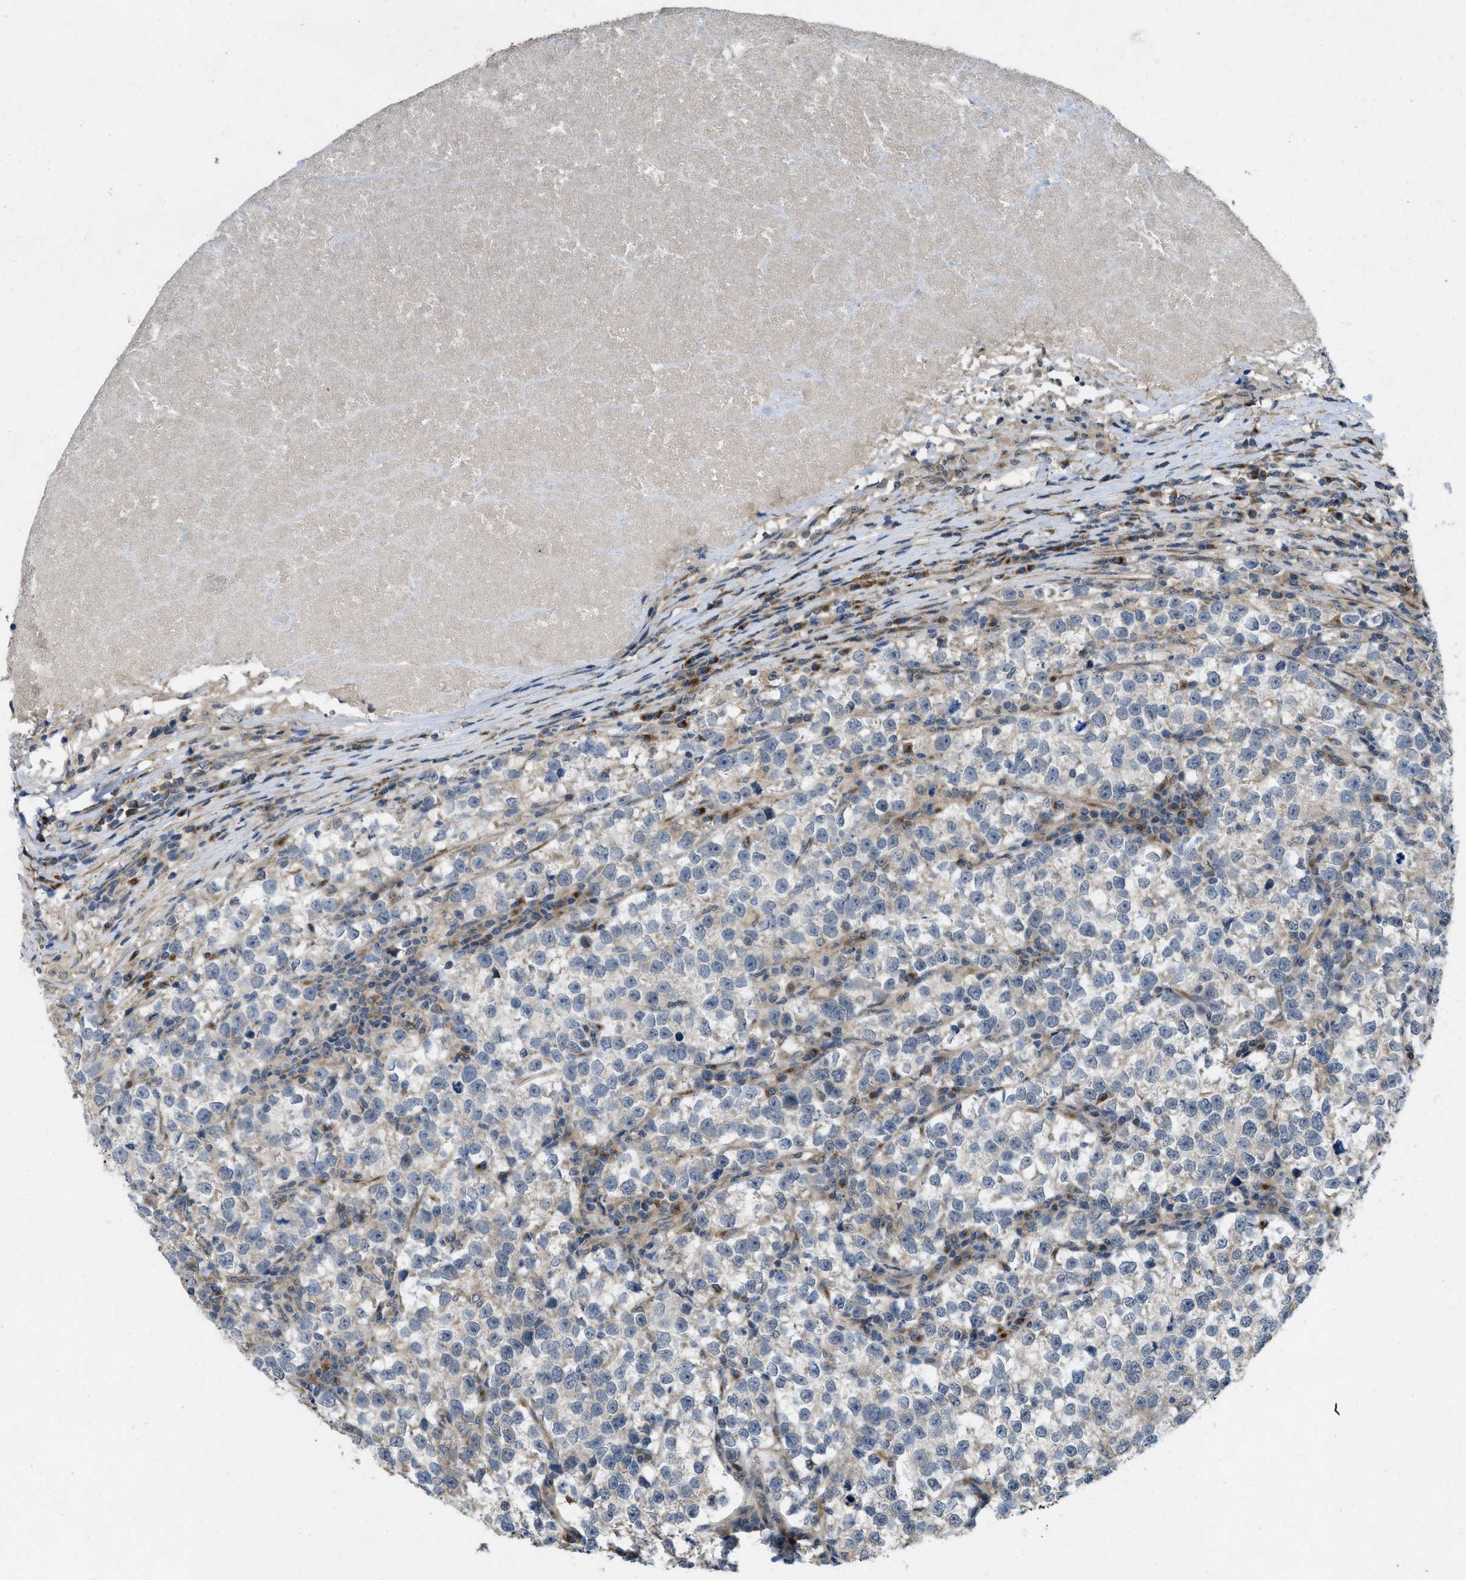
{"staining": {"intensity": "negative", "quantity": "none", "location": "none"}, "tissue": "testis cancer", "cell_type": "Tumor cells", "image_type": "cancer", "snomed": [{"axis": "morphology", "description": "Normal tissue, NOS"}, {"axis": "morphology", "description": "Seminoma, NOS"}, {"axis": "topography", "description": "Testis"}], "caption": "IHC of human testis cancer (seminoma) demonstrates no staining in tumor cells.", "gene": "IFNLR1", "patient": {"sex": "male", "age": 43}}